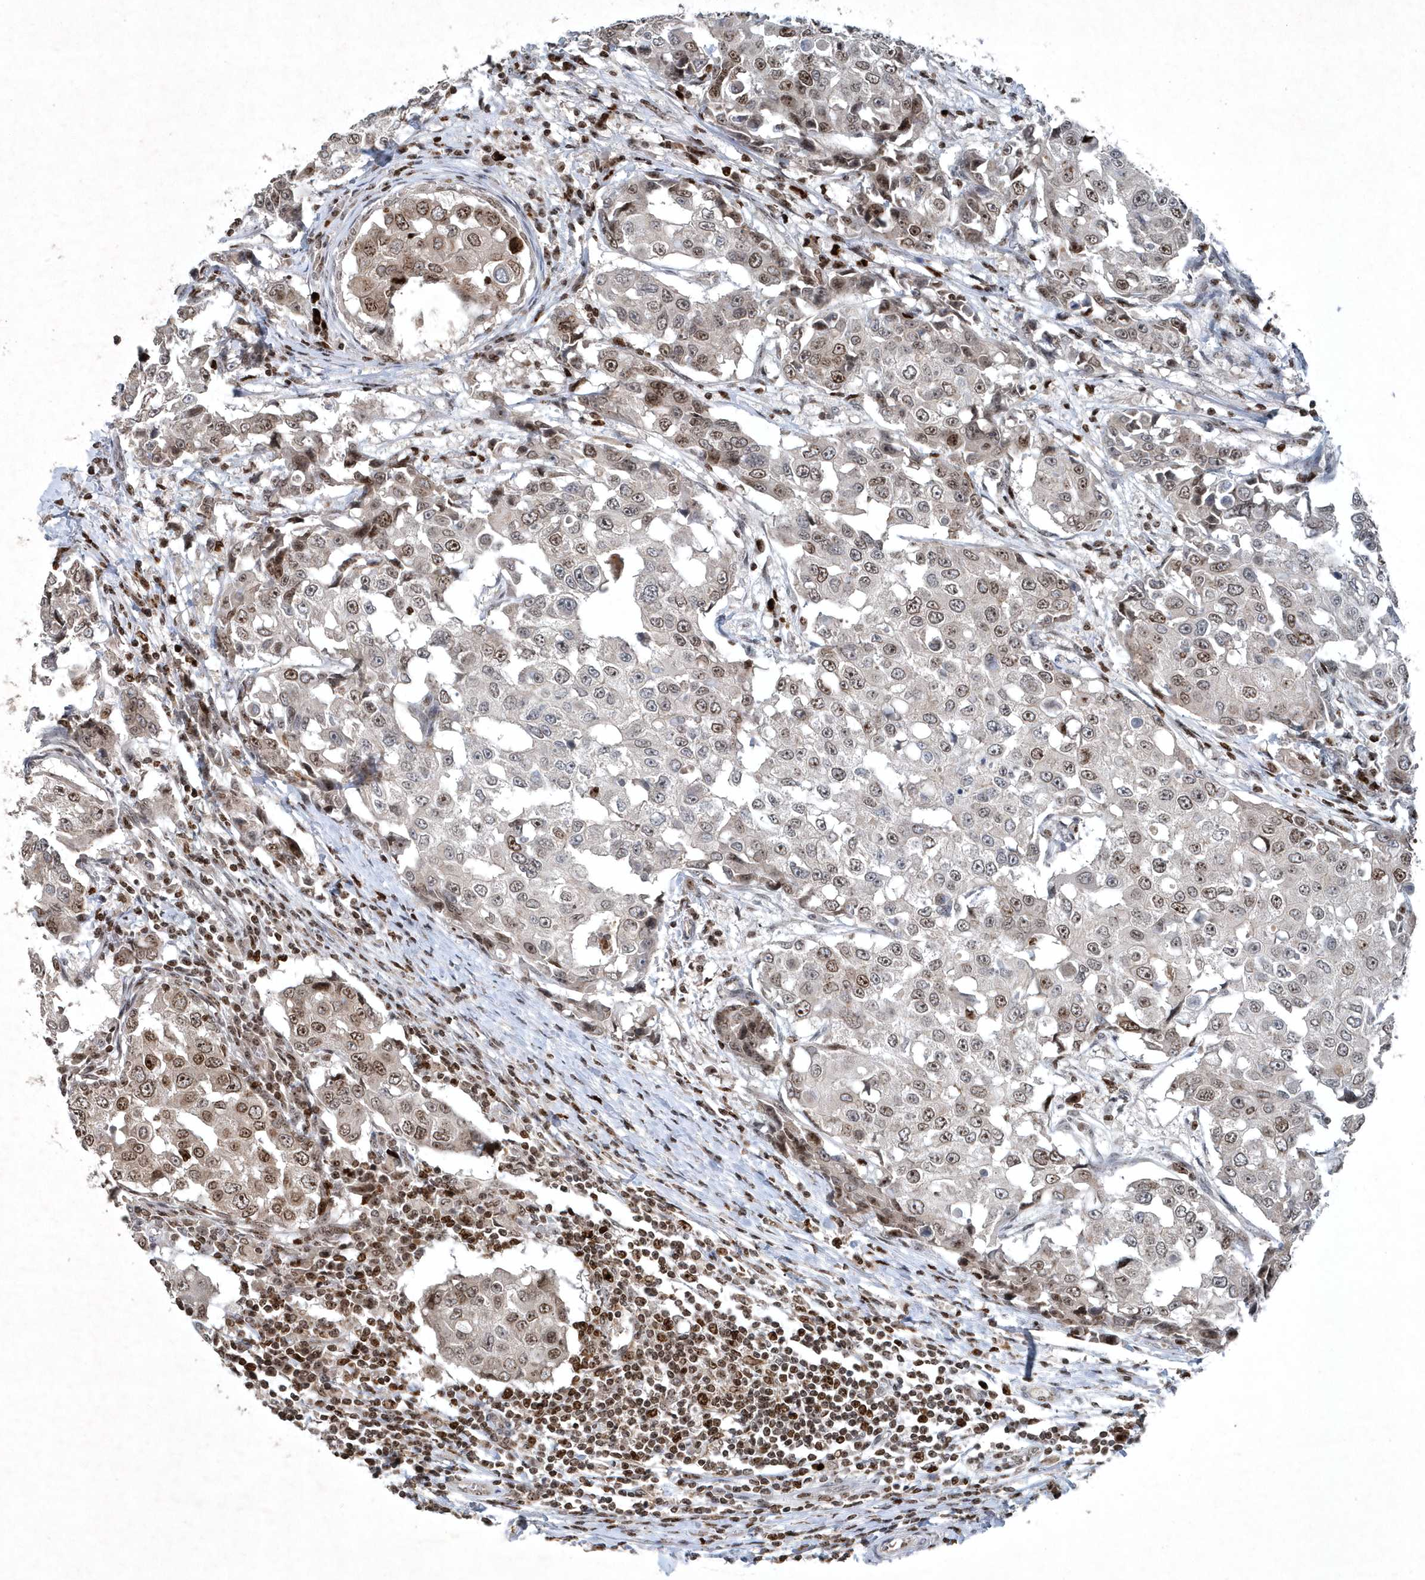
{"staining": {"intensity": "moderate", "quantity": ">75%", "location": "nuclear"}, "tissue": "breast cancer", "cell_type": "Tumor cells", "image_type": "cancer", "snomed": [{"axis": "morphology", "description": "Duct carcinoma"}, {"axis": "topography", "description": "Breast"}], "caption": "Breast cancer stained with immunohistochemistry (IHC) shows moderate nuclear expression in about >75% of tumor cells.", "gene": "QTRT2", "patient": {"sex": "female", "age": 27}}